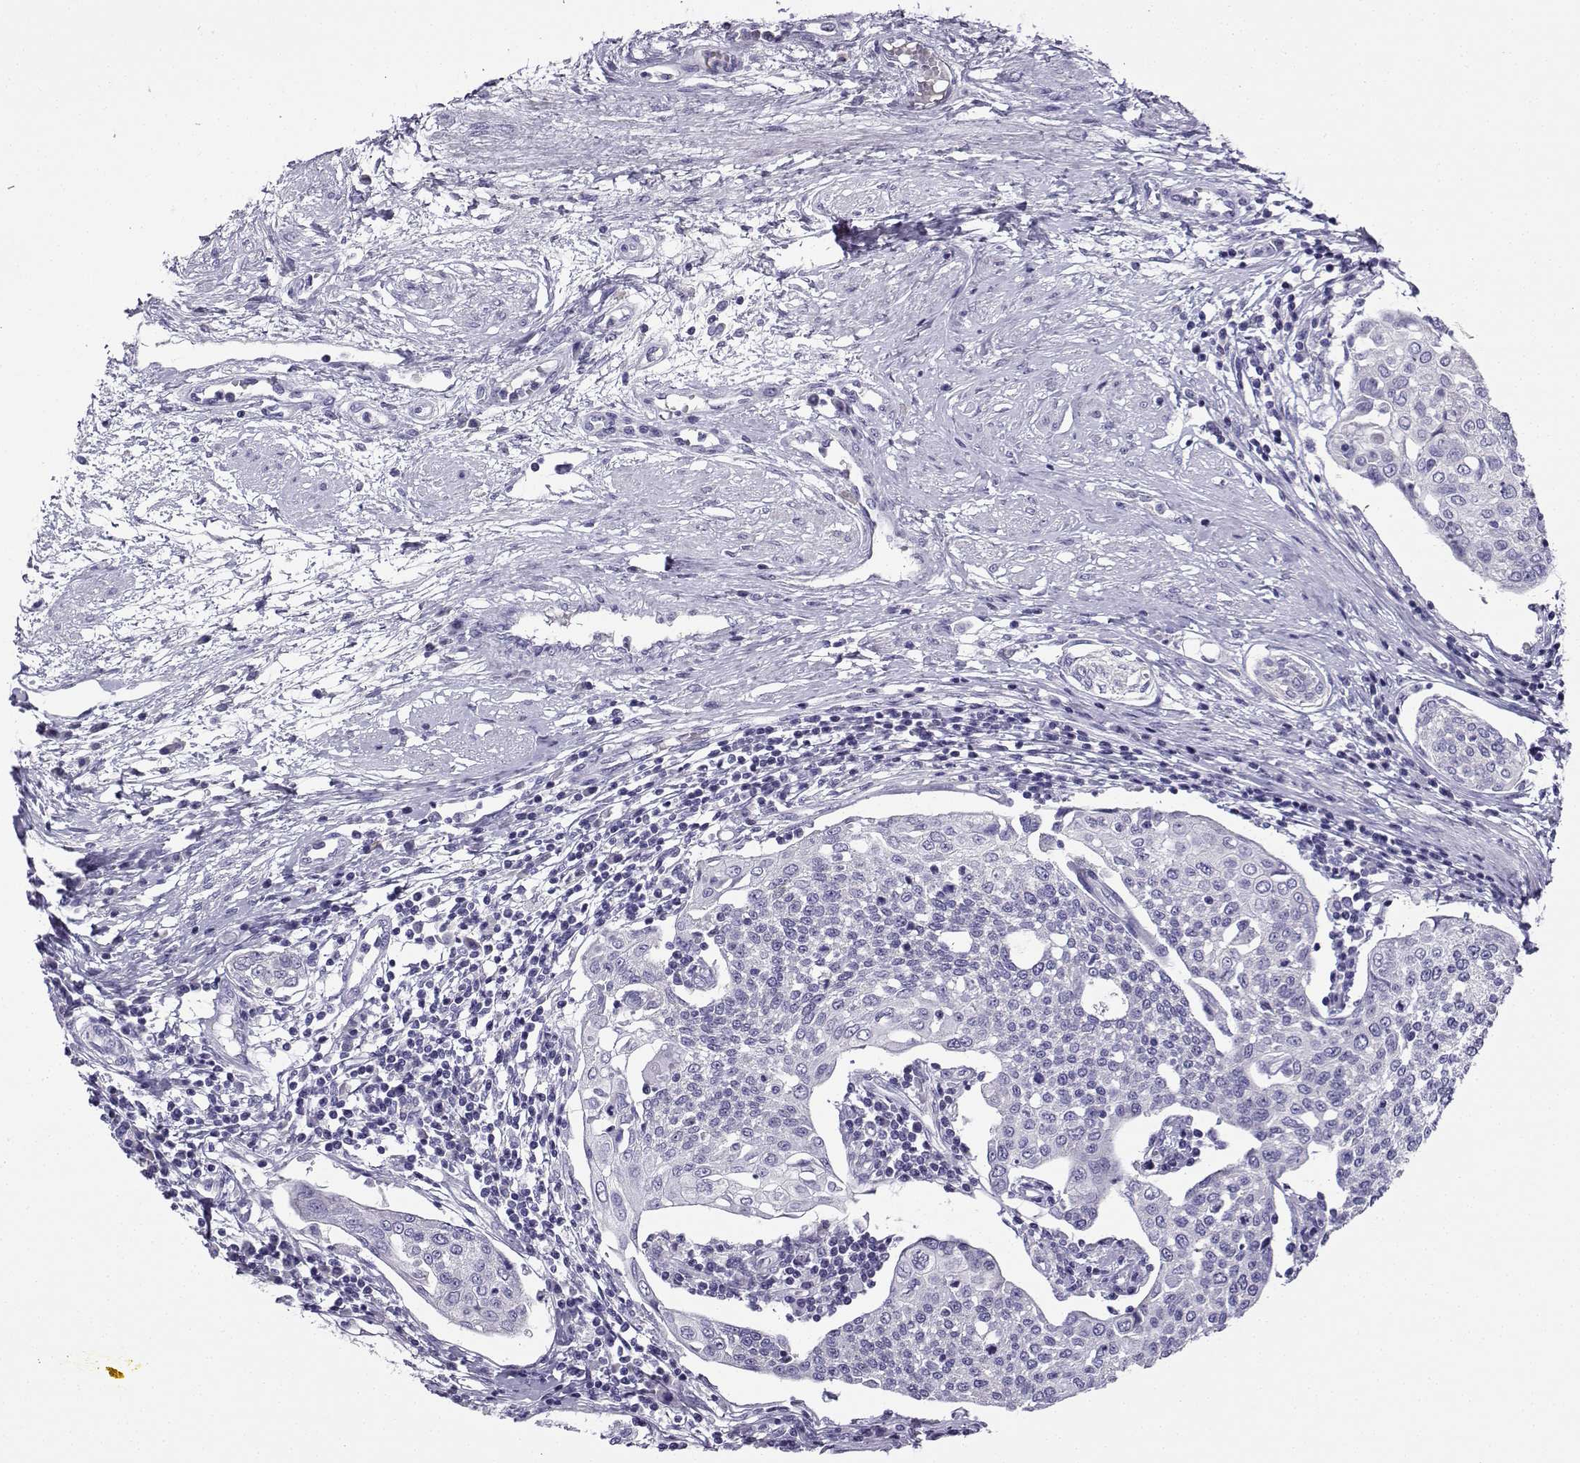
{"staining": {"intensity": "negative", "quantity": "none", "location": "none"}, "tissue": "cervical cancer", "cell_type": "Tumor cells", "image_type": "cancer", "snomed": [{"axis": "morphology", "description": "Squamous cell carcinoma, NOS"}, {"axis": "topography", "description": "Cervix"}], "caption": "Immunohistochemistry histopathology image of neoplastic tissue: cervical cancer stained with DAB demonstrates no significant protein expression in tumor cells.", "gene": "LINGO1", "patient": {"sex": "female", "age": 34}}